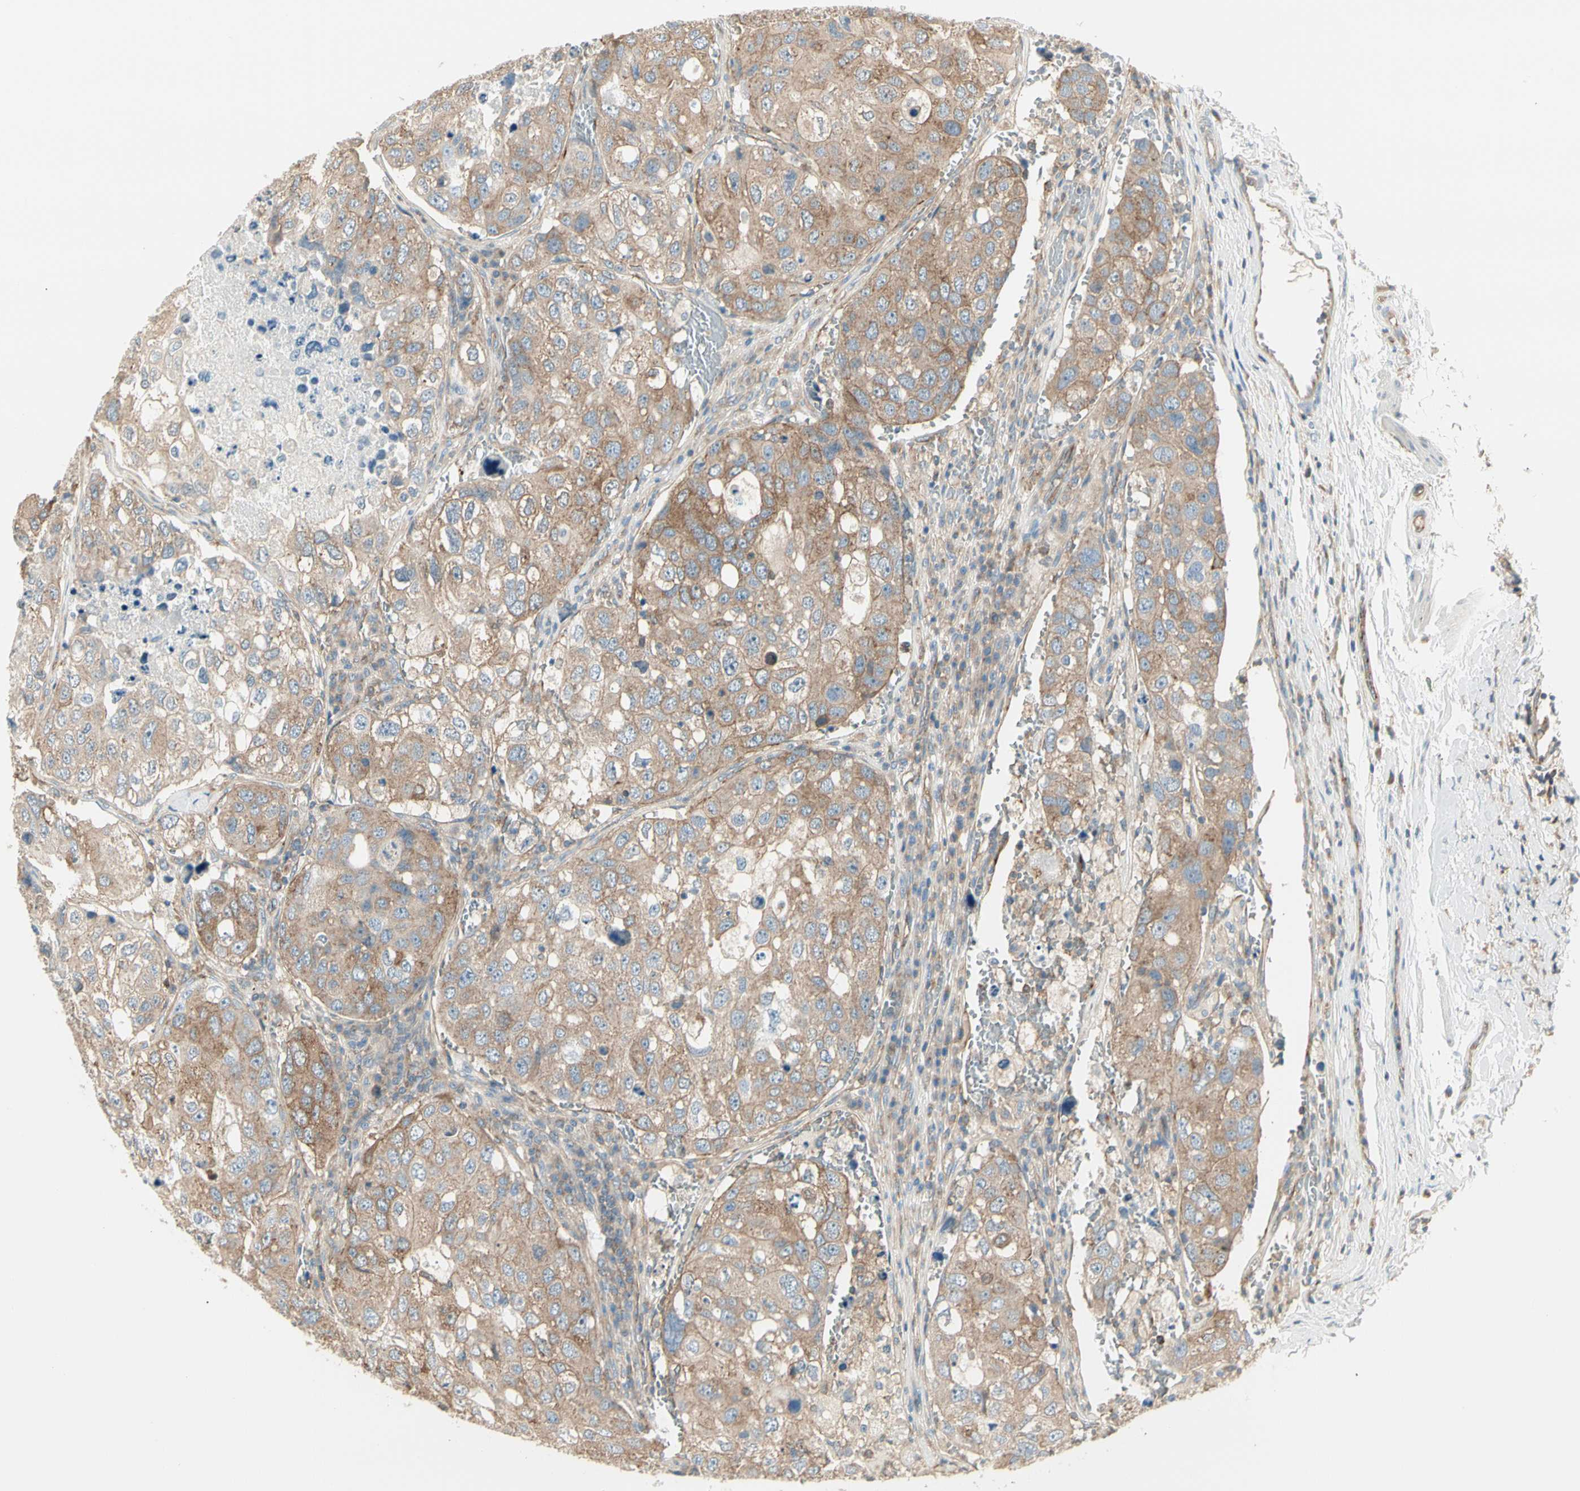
{"staining": {"intensity": "moderate", "quantity": ">75%", "location": "cytoplasmic/membranous"}, "tissue": "urothelial cancer", "cell_type": "Tumor cells", "image_type": "cancer", "snomed": [{"axis": "morphology", "description": "Urothelial carcinoma, High grade"}, {"axis": "topography", "description": "Lymph node"}, {"axis": "topography", "description": "Urinary bladder"}], "caption": "High-grade urothelial carcinoma stained for a protein (brown) displays moderate cytoplasmic/membranous positive expression in about >75% of tumor cells.", "gene": "AGFG1", "patient": {"sex": "male", "age": 51}}